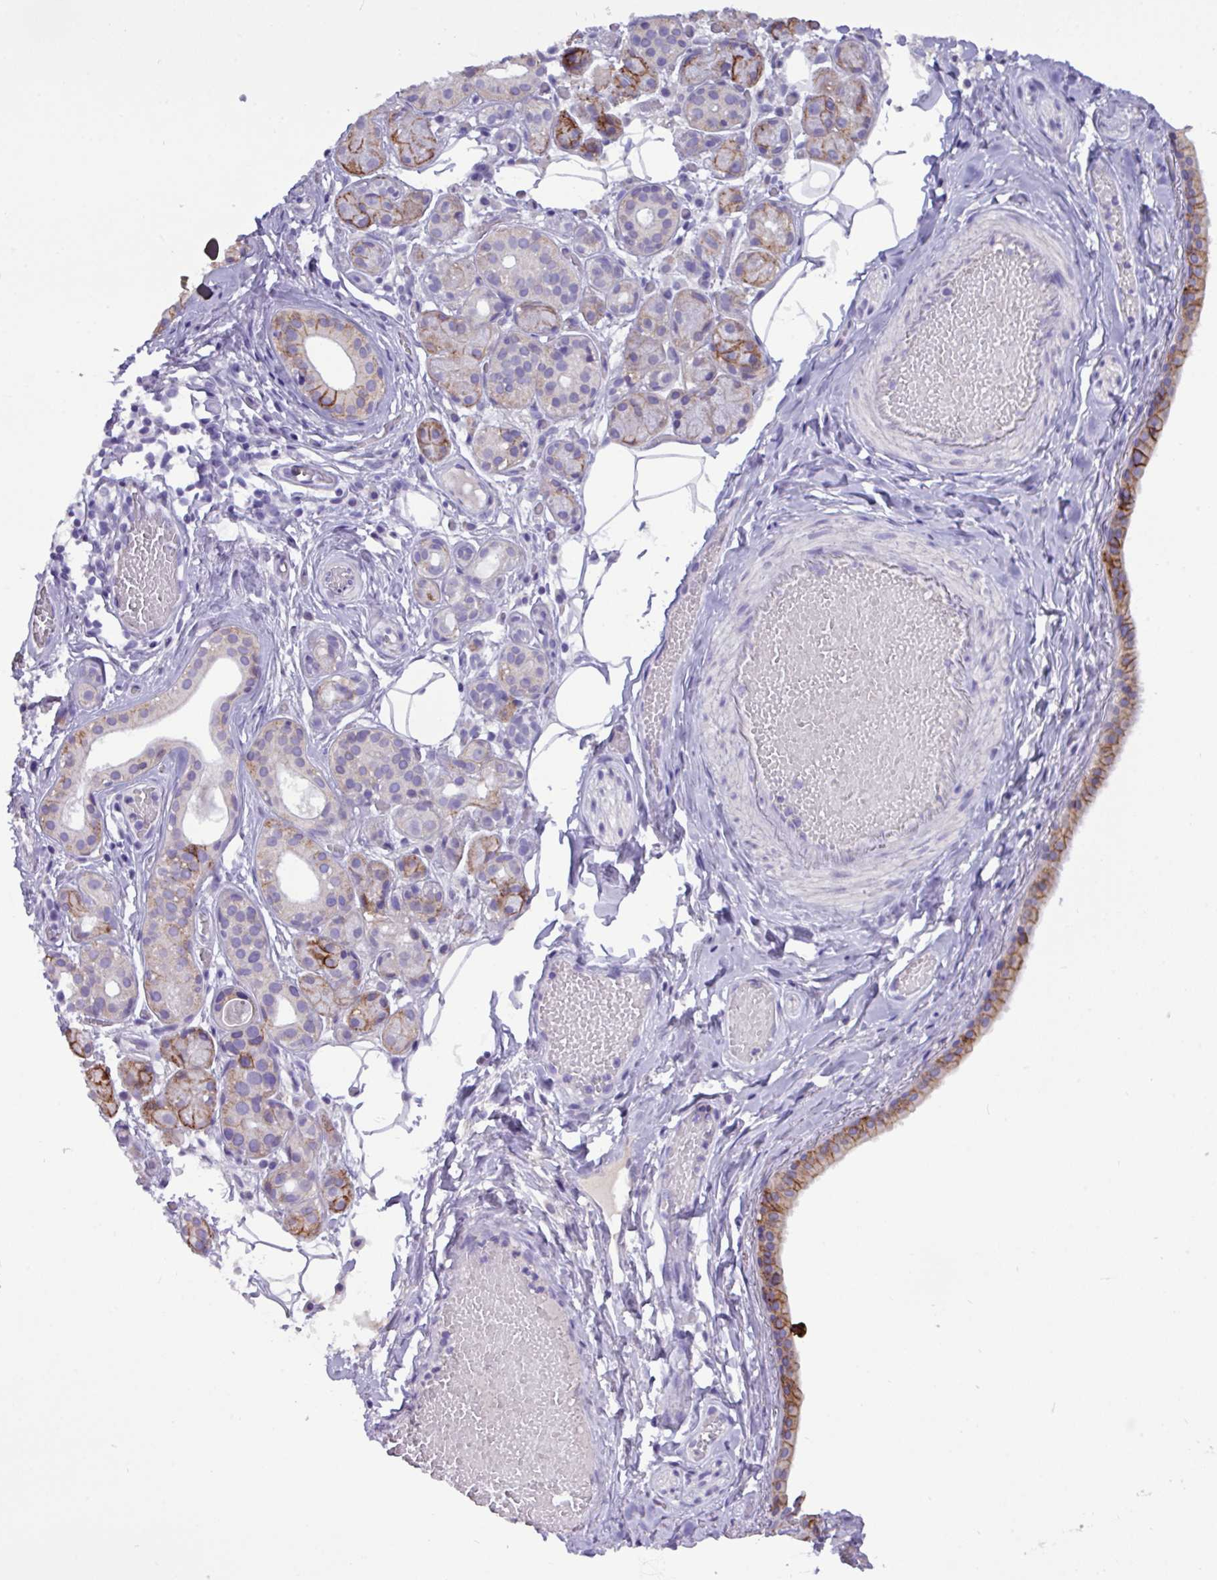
{"staining": {"intensity": "moderate", "quantity": "25%-75%", "location": "cytoplasmic/membranous"}, "tissue": "salivary gland", "cell_type": "Glandular cells", "image_type": "normal", "snomed": [{"axis": "morphology", "description": "Normal tissue, NOS"}, {"axis": "topography", "description": "Salivary gland"}], "caption": "Immunohistochemical staining of normal human salivary gland displays moderate cytoplasmic/membranous protein expression in about 25%-75% of glandular cells.", "gene": "EPCAM", "patient": {"sex": "male", "age": 82}}